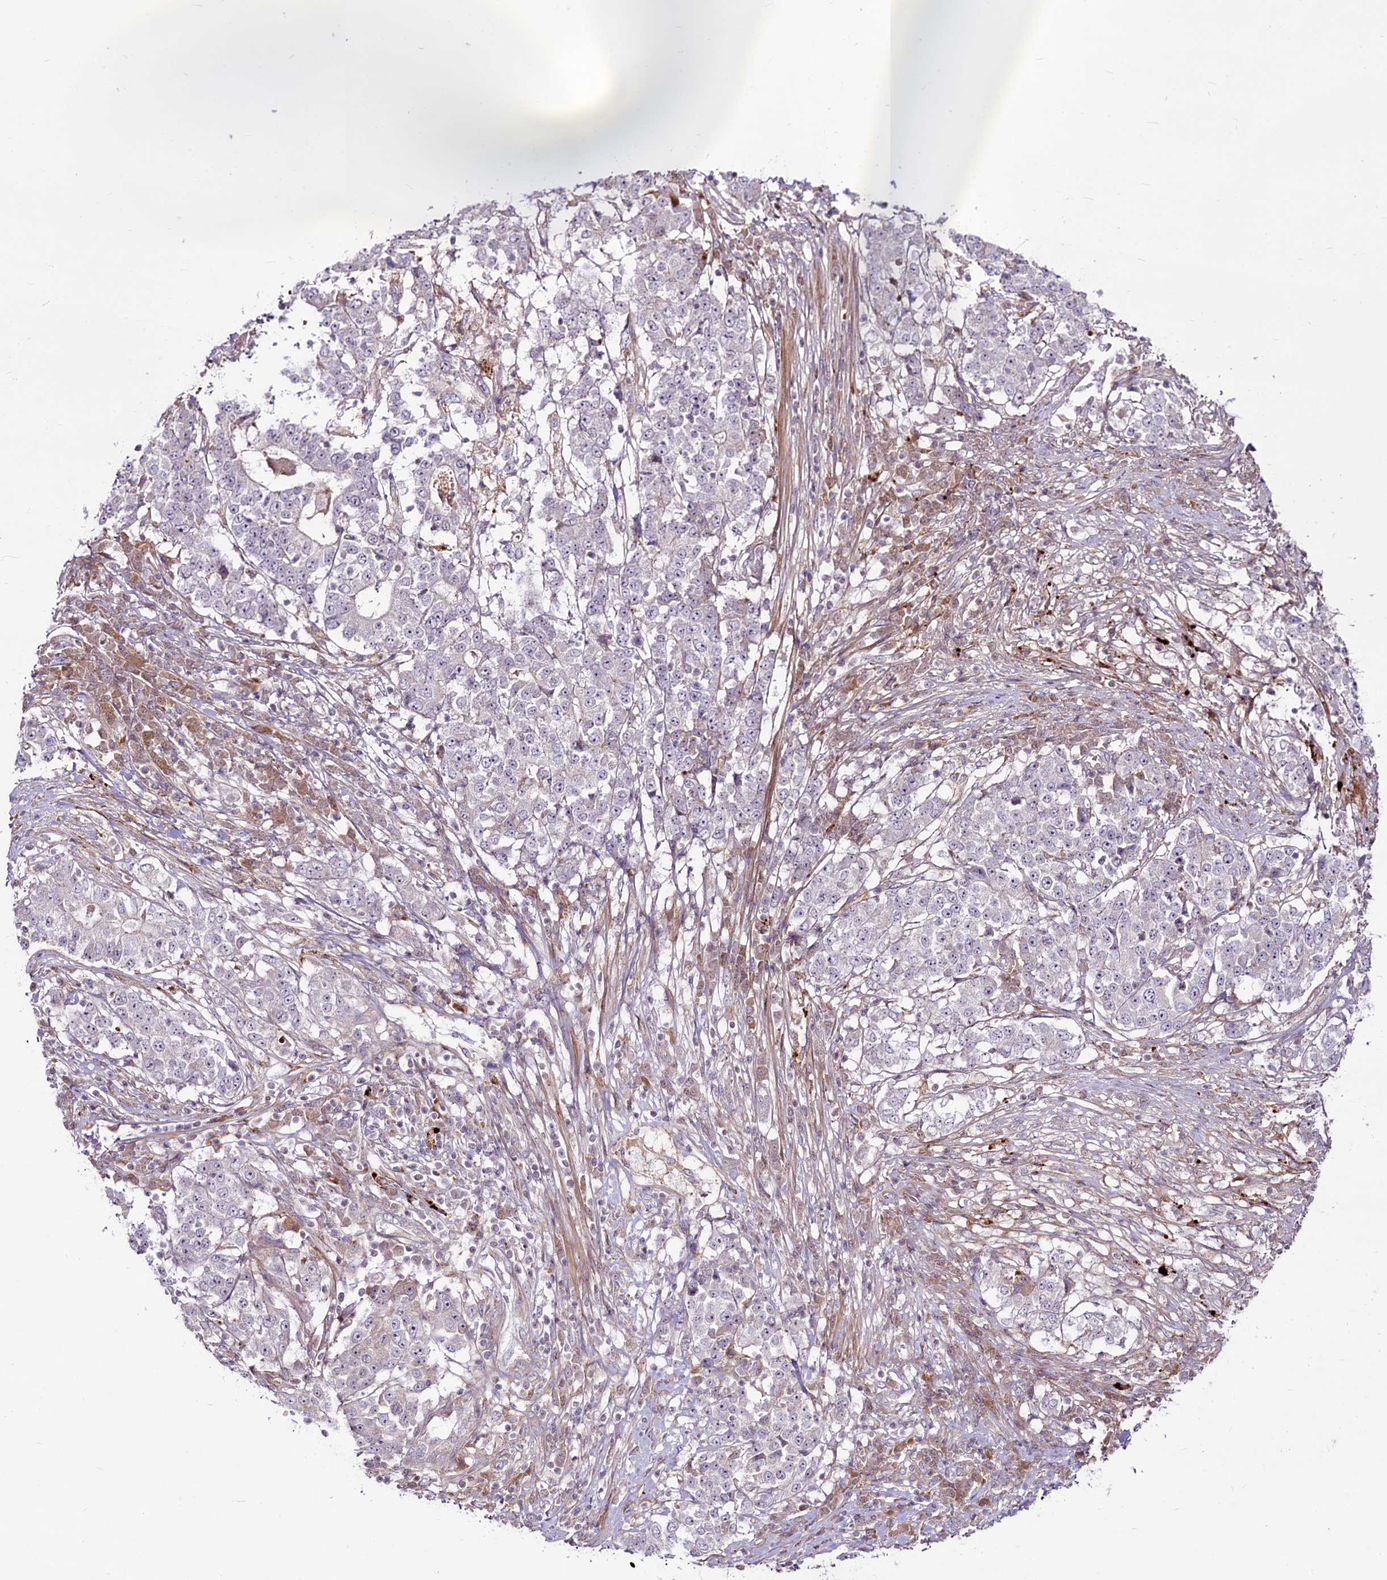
{"staining": {"intensity": "negative", "quantity": "none", "location": "none"}, "tissue": "stomach cancer", "cell_type": "Tumor cells", "image_type": "cancer", "snomed": [{"axis": "morphology", "description": "Adenocarcinoma, NOS"}, {"axis": "topography", "description": "Stomach"}], "caption": "A high-resolution micrograph shows immunohistochemistry (IHC) staining of stomach cancer, which shows no significant staining in tumor cells. (DAB immunohistochemistry, high magnification).", "gene": "RSBN1", "patient": {"sex": "male", "age": 59}}